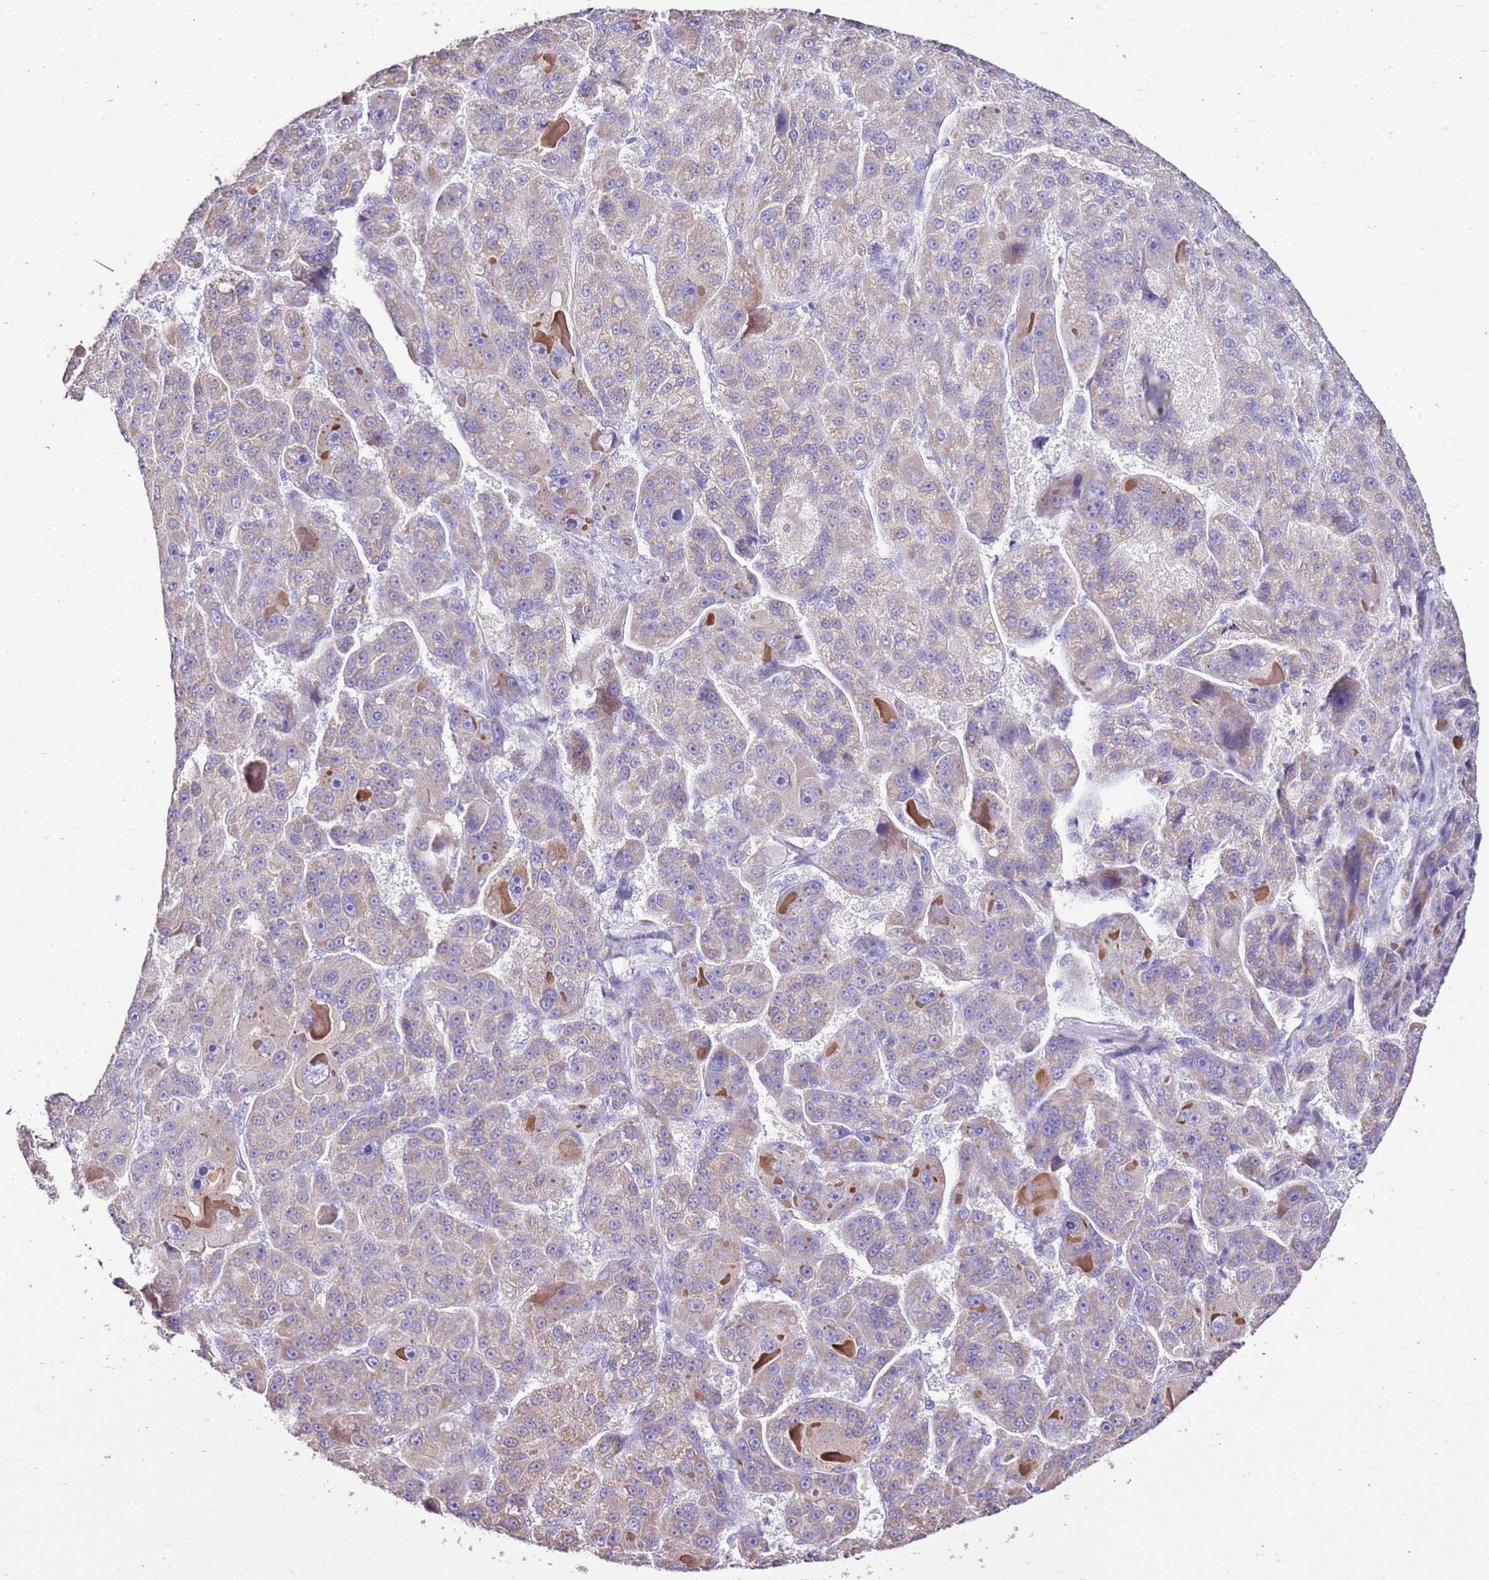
{"staining": {"intensity": "weak", "quantity": "25%-75%", "location": "cytoplasmic/membranous"}, "tissue": "liver cancer", "cell_type": "Tumor cells", "image_type": "cancer", "snomed": [{"axis": "morphology", "description": "Carcinoma, Hepatocellular, NOS"}, {"axis": "topography", "description": "Liver"}], "caption": "A photomicrograph of human hepatocellular carcinoma (liver) stained for a protein displays weak cytoplasmic/membranous brown staining in tumor cells.", "gene": "SLC38A5", "patient": {"sex": "male", "age": 76}}